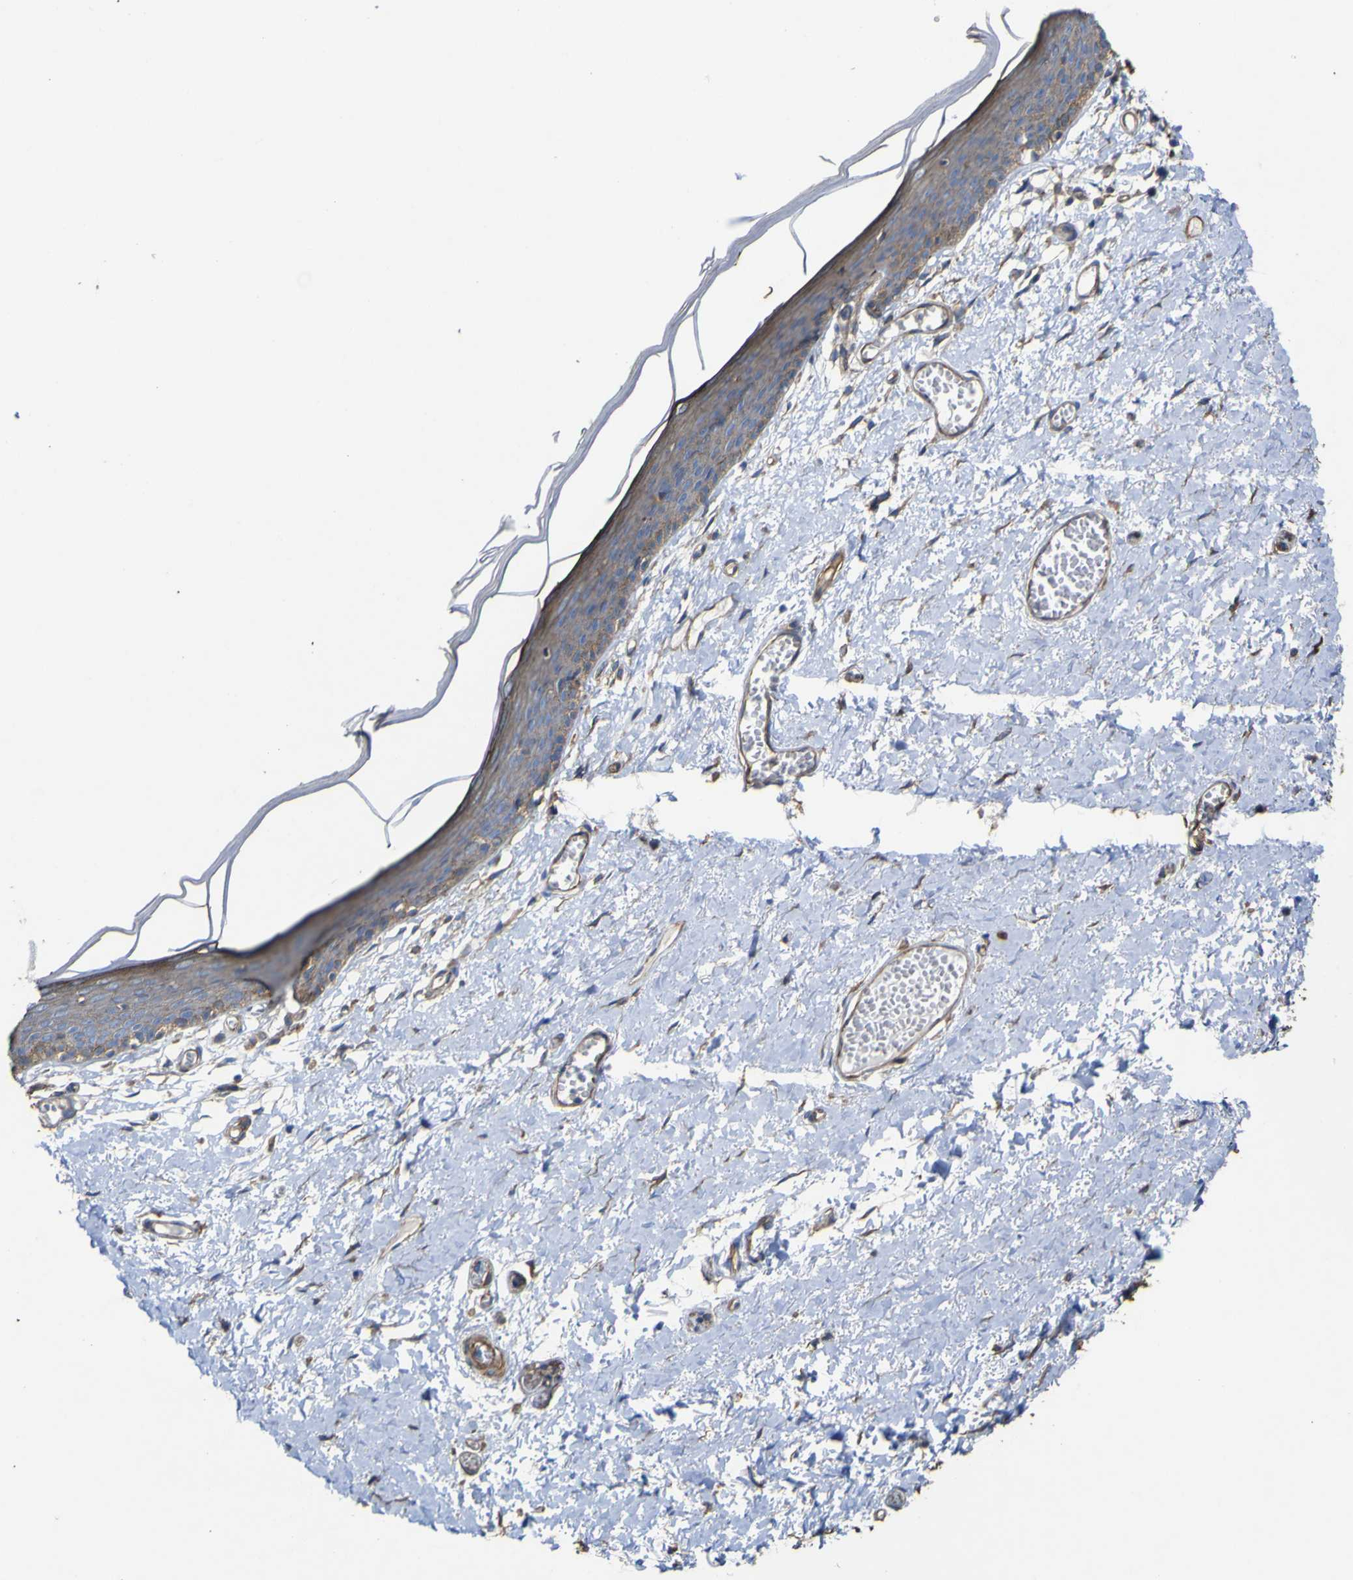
{"staining": {"intensity": "moderate", "quantity": ">75%", "location": "cytoplasmic/membranous"}, "tissue": "skin", "cell_type": "Epidermal cells", "image_type": "normal", "snomed": [{"axis": "morphology", "description": "Normal tissue, NOS"}, {"axis": "topography", "description": "Vulva"}], "caption": "Brown immunohistochemical staining in benign human skin reveals moderate cytoplasmic/membranous staining in approximately >75% of epidermal cells. (IHC, brightfield microscopy, high magnification).", "gene": "TNFSF15", "patient": {"sex": "female", "age": 54}}